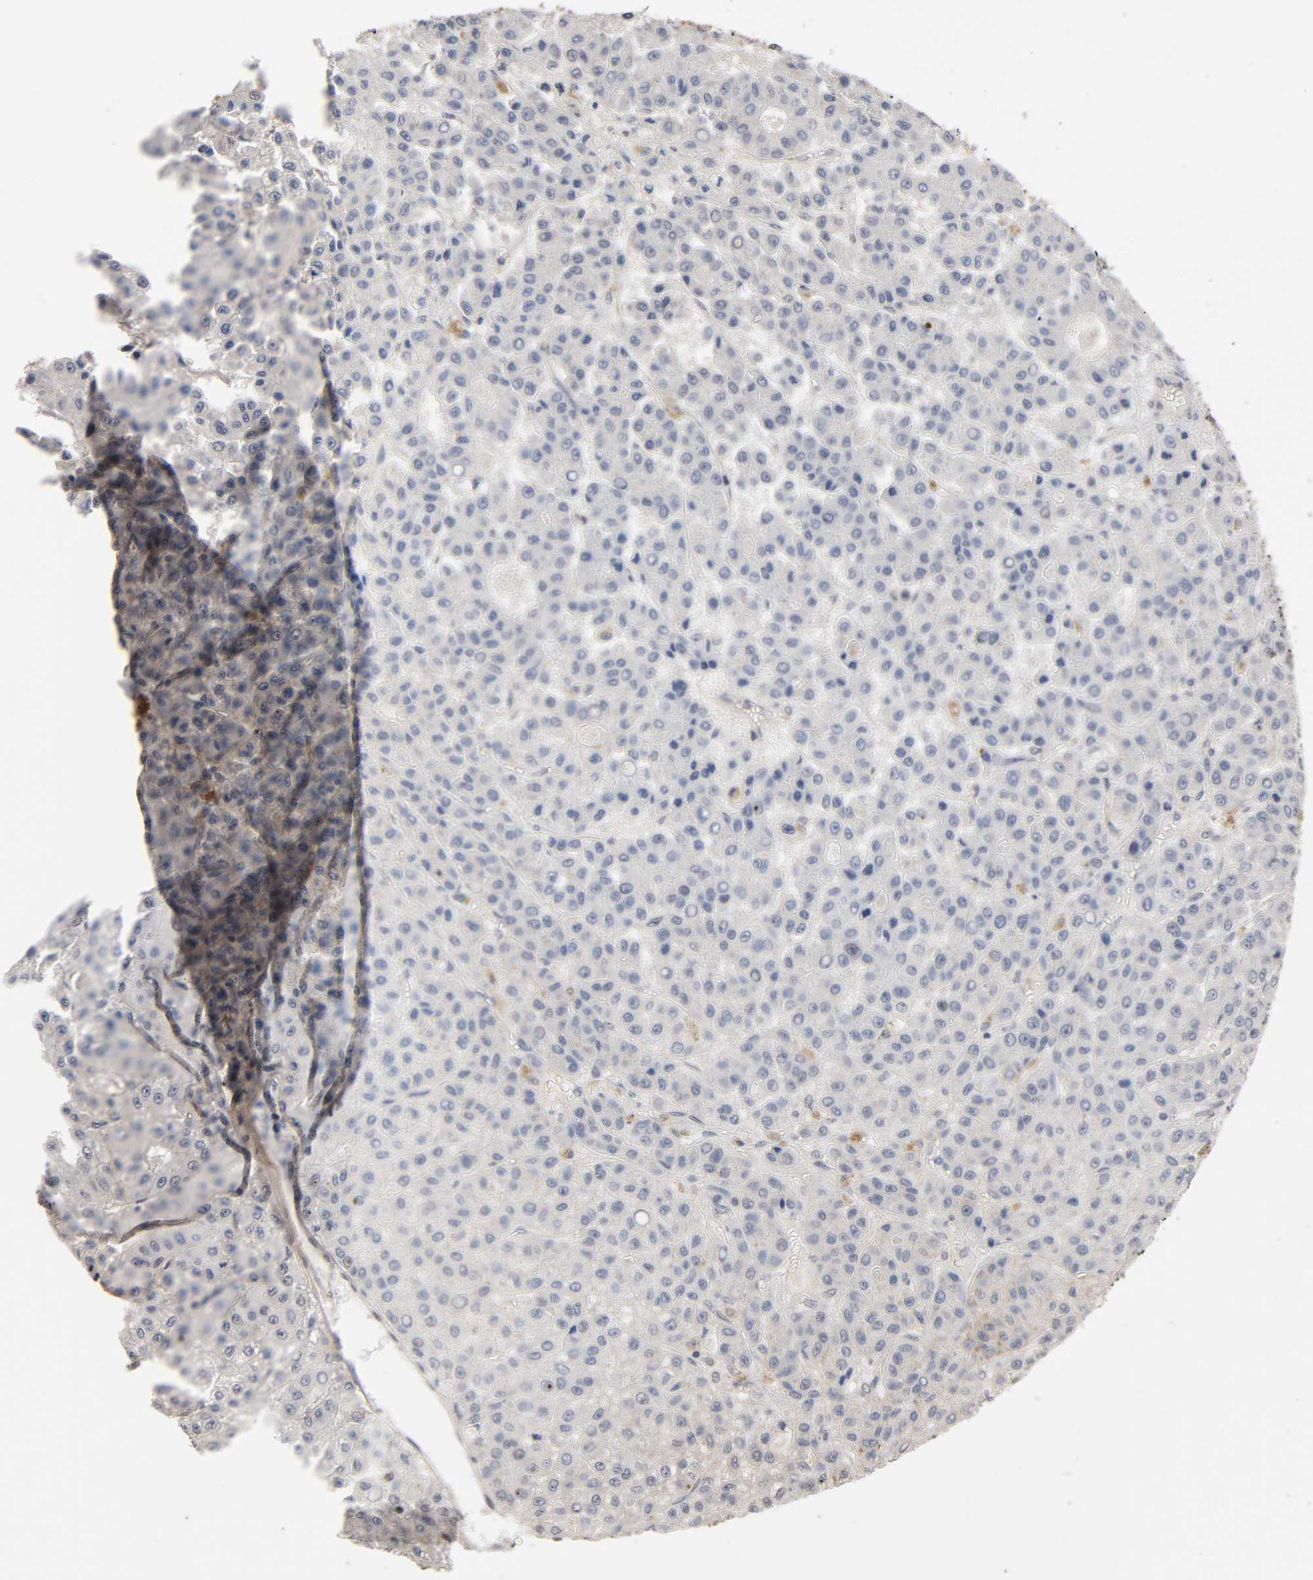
{"staining": {"intensity": "weak", "quantity": "<25%", "location": "cytoplasmic/membranous"}, "tissue": "liver cancer", "cell_type": "Tumor cells", "image_type": "cancer", "snomed": [{"axis": "morphology", "description": "Carcinoma, Hepatocellular, NOS"}, {"axis": "topography", "description": "Liver"}], "caption": "Immunohistochemistry micrograph of human hepatocellular carcinoma (liver) stained for a protein (brown), which displays no positivity in tumor cells. (DAB (3,3'-diaminobenzidine) immunohistochemistry (IHC) visualized using brightfield microscopy, high magnification).", "gene": "HTR1E", "patient": {"sex": "male", "age": 70}}